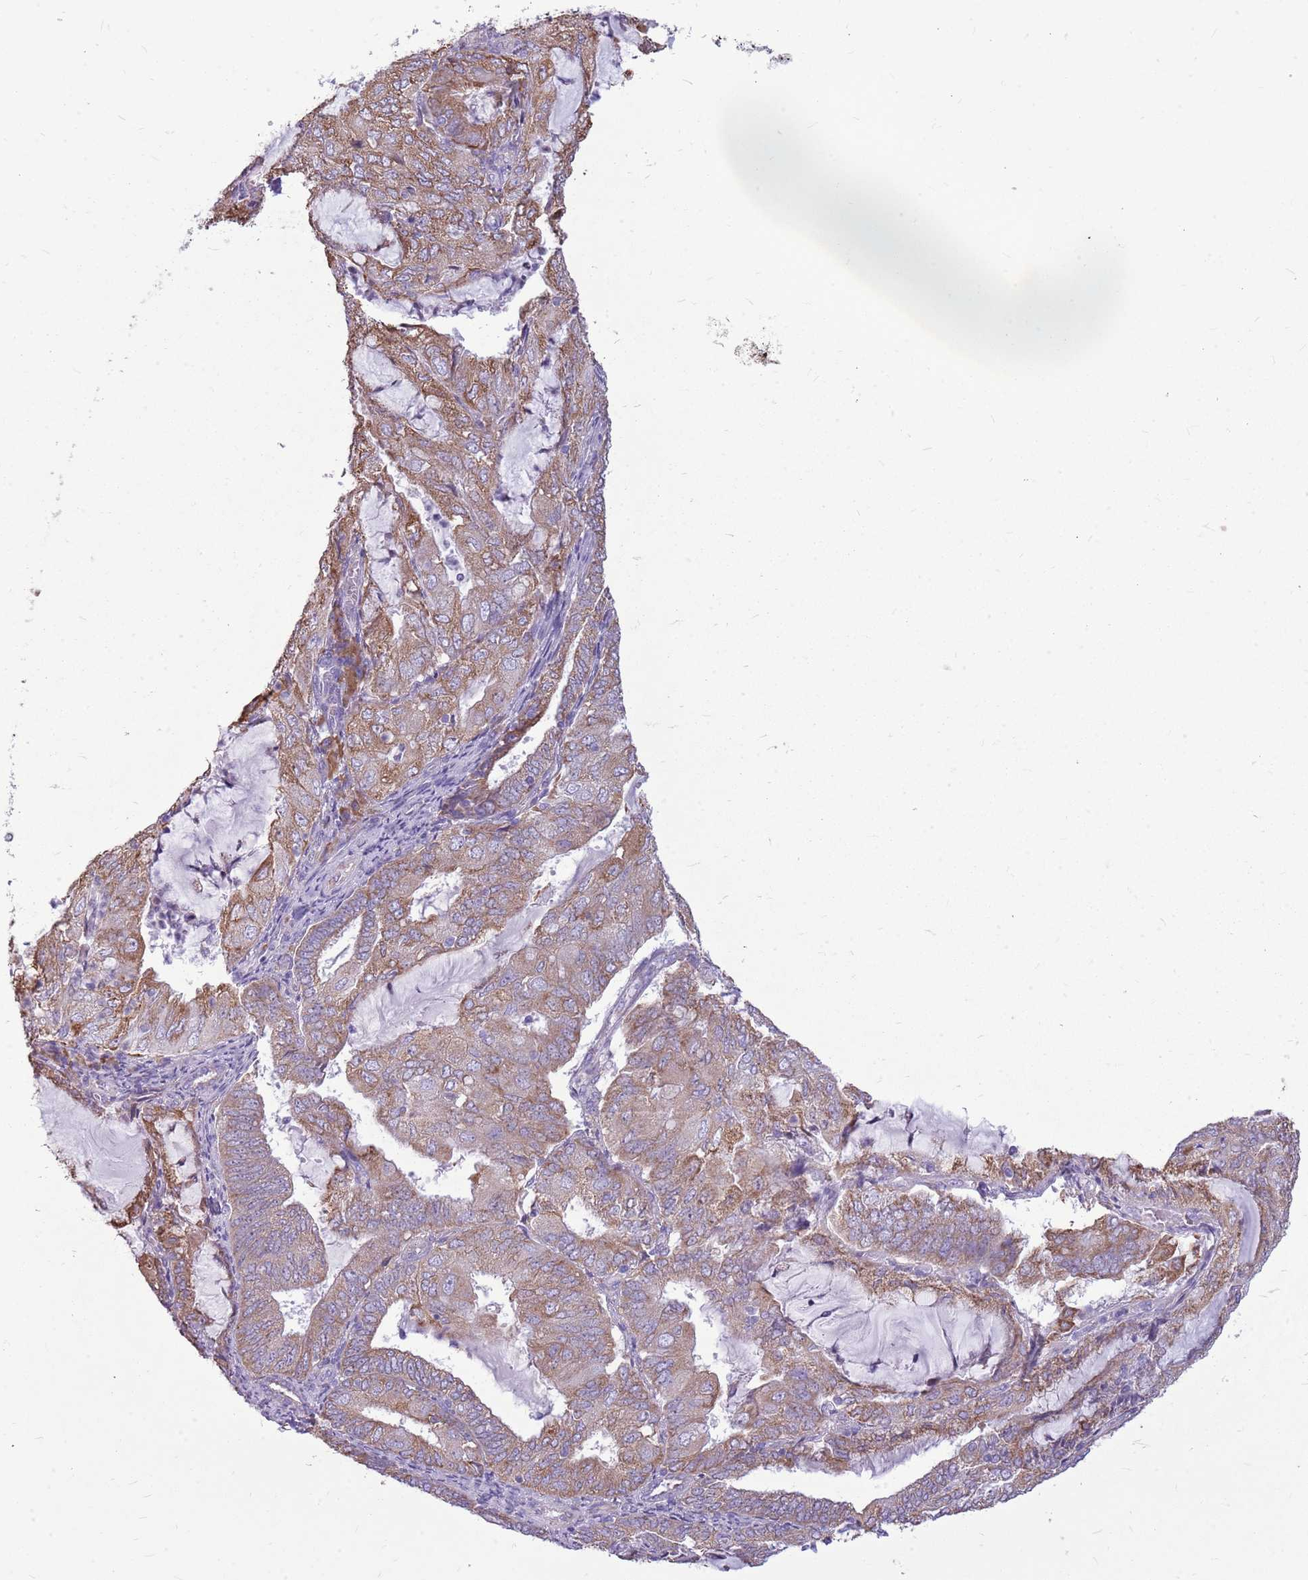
{"staining": {"intensity": "moderate", "quantity": ">75%", "location": "cytoplasmic/membranous"}, "tissue": "endometrial cancer", "cell_type": "Tumor cells", "image_type": "cancer", "snomed": [{"axis": "morphology", "description": "Adenocarcinoma, NOS"}, {"axis": "topography", "description": "Endometrium"}], "caption": "The immunohistochemical stain labels moderate cytoplasmic/membranous staining in tumor cells of adenocarcinoma (endometrial) tissue. (DAB (3,3'-diaminobenzidine) = brown stain, brightfield microscopy at high magnification).", "gene": "KCTD19", "patient": {"sex": "female", "age": 81}}